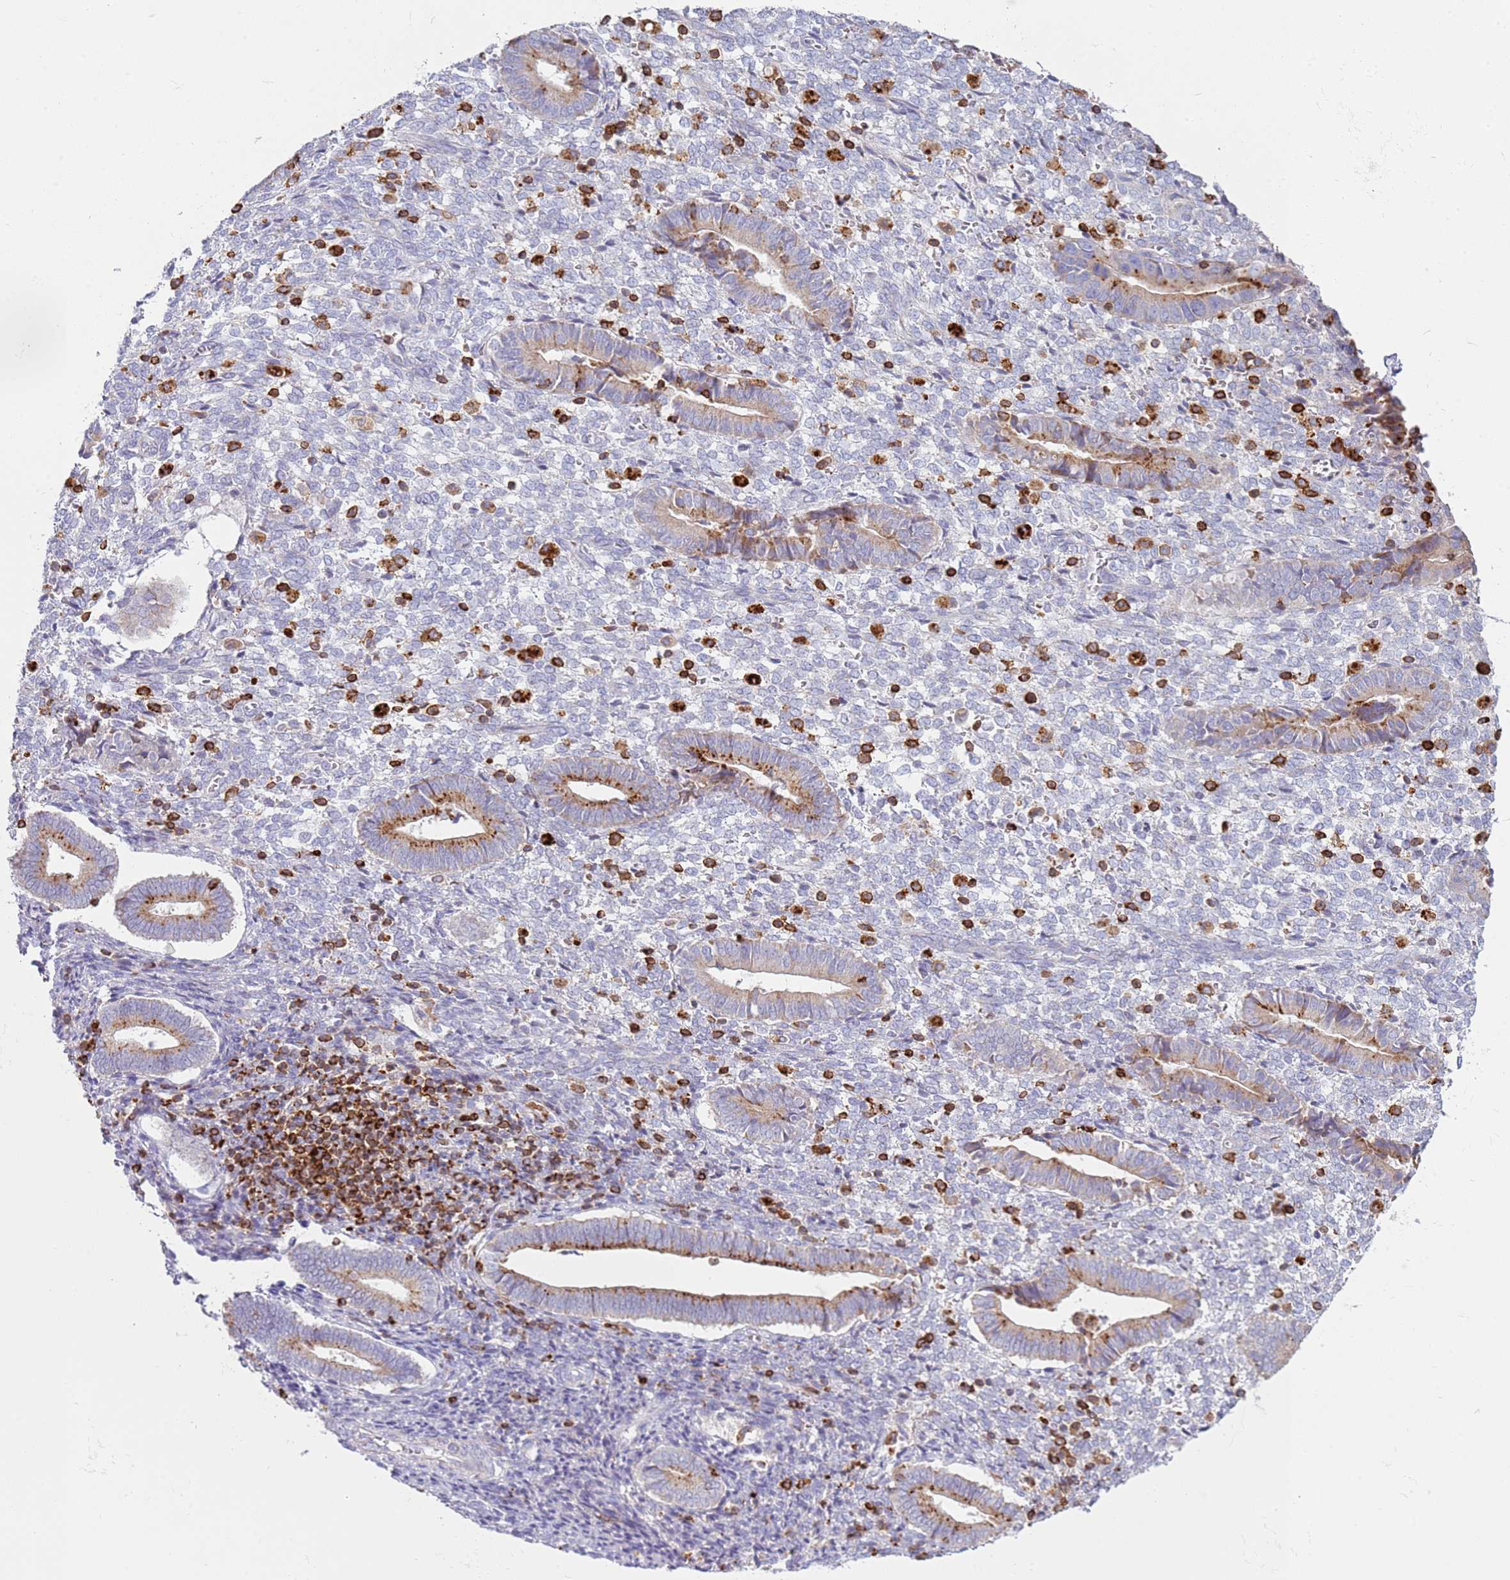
{"staining": {"intensity": "strong", "quantity": "<25%", "location": "cytoplasmic/membranous"}, "tissue": "endometrium", "cell_type": "Cells in endometrial stroma", "image_type": "normal", "snomed": [{"axis": "morphology", "description": "Normal tissue, NOS"}, {"axis": "topography", "description": "Other"}, {"axis": "topography", "description": "Endometrium"}], "caption": "Cells in endometrial stroma display strong cytoplasmic/membranous expression in about <25% of cells in normal endometrium. Using DAB (3,3'-diaminobenzidine) (brown) and hematoxylin (blue) stains, captured at high magnification using brightfield microscopy.", "gene": "TTPAL", "patient": {"sex": "female", "age": 44}}